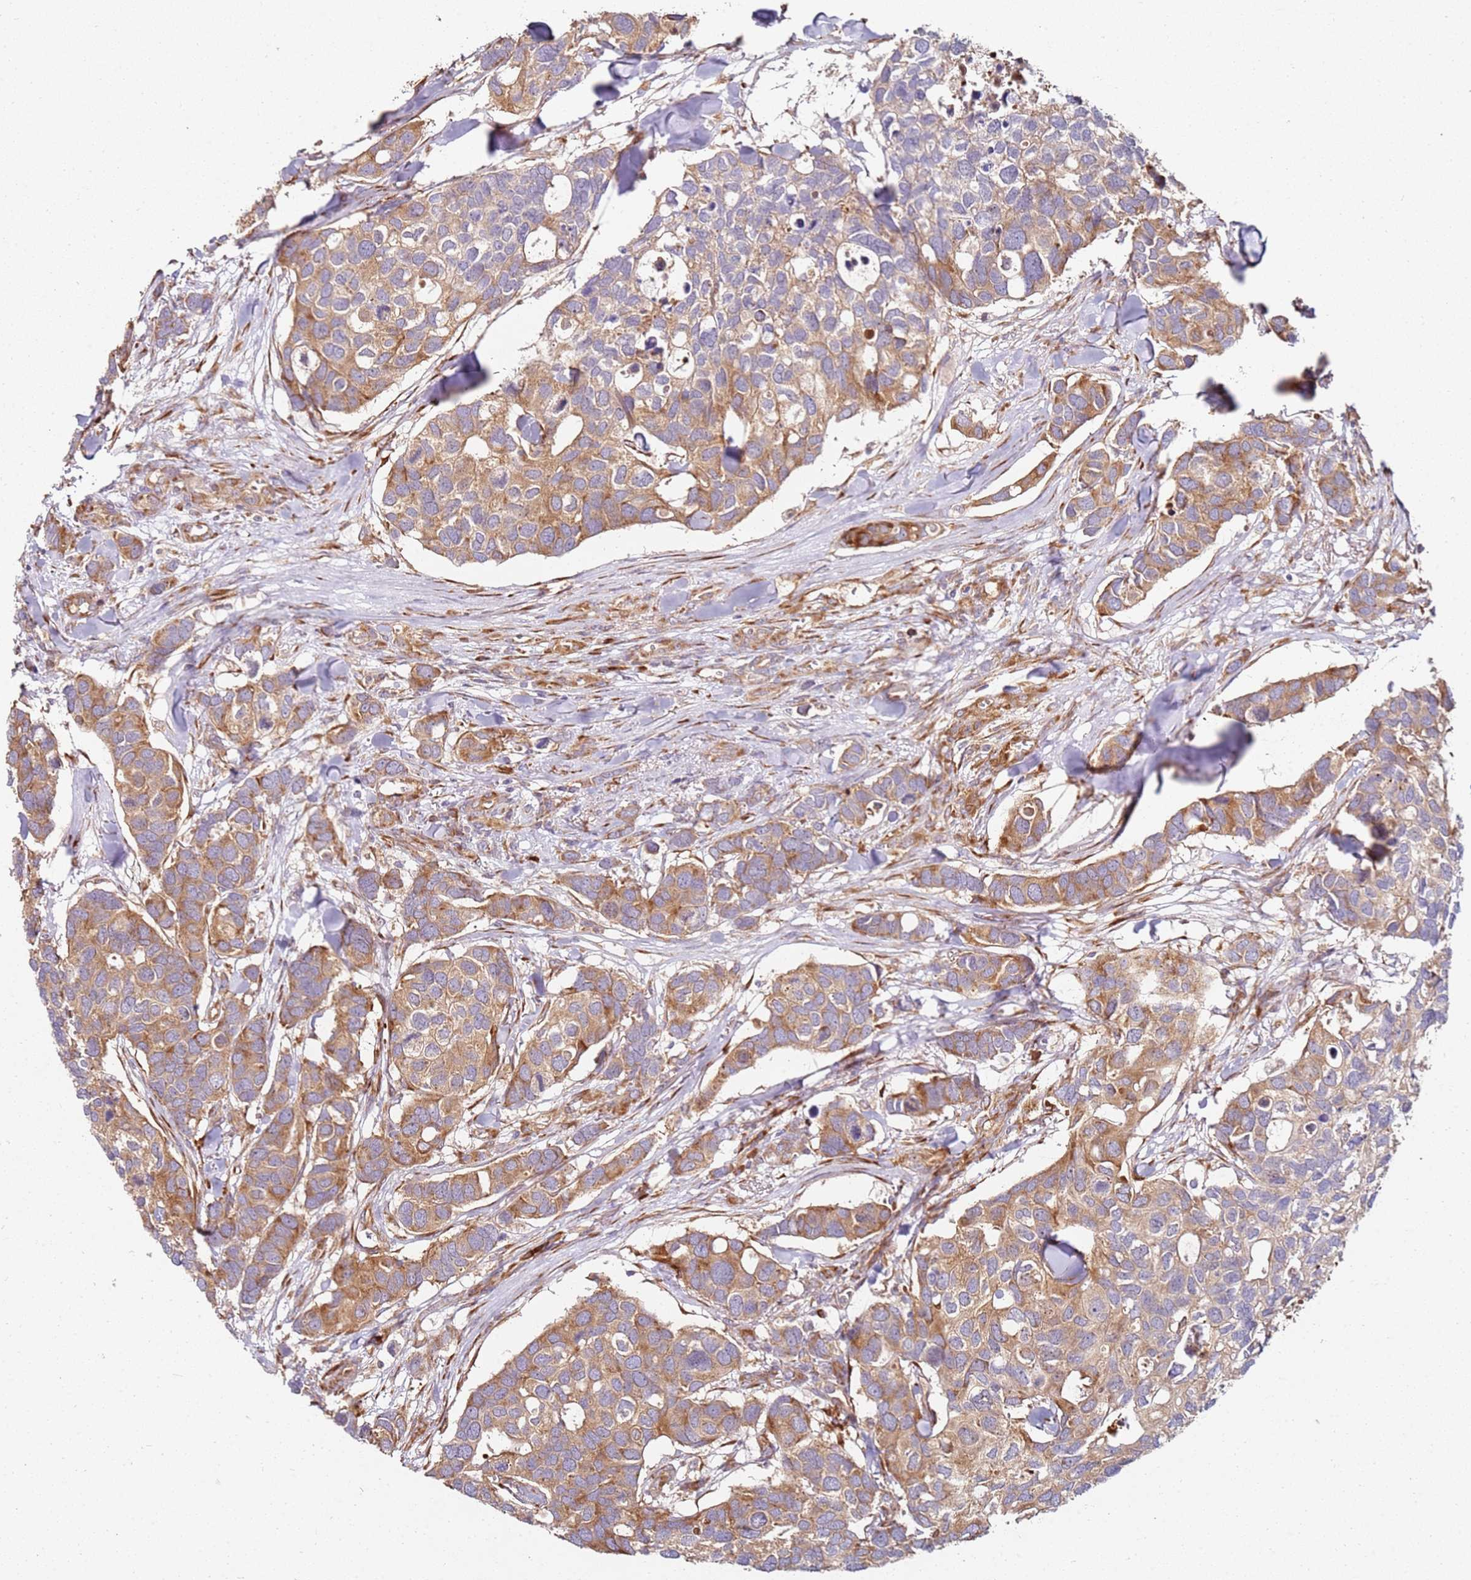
{"staining": {"intensity": "moderate", "quantity": ">75%", "location": "cytoplasmic/membranous"}, "tissue": "breast cancer", "cell_type": "Tumor cells", "image_type": "cancer", "snomed": [{"axis": "morphology", "description": "Duct carcinoma"}, {"axis": "topography", "description": "Breast"}], "caption": "The image shows immunohistochemical staining of breast cancer (invasive ductal carcinoma). There is moderate cytoplasmic/membranous staining is identified in approximately >75% of tumor cells.", "gene": "RPS3A", "patient": {"sex": "female", "age": 83}}